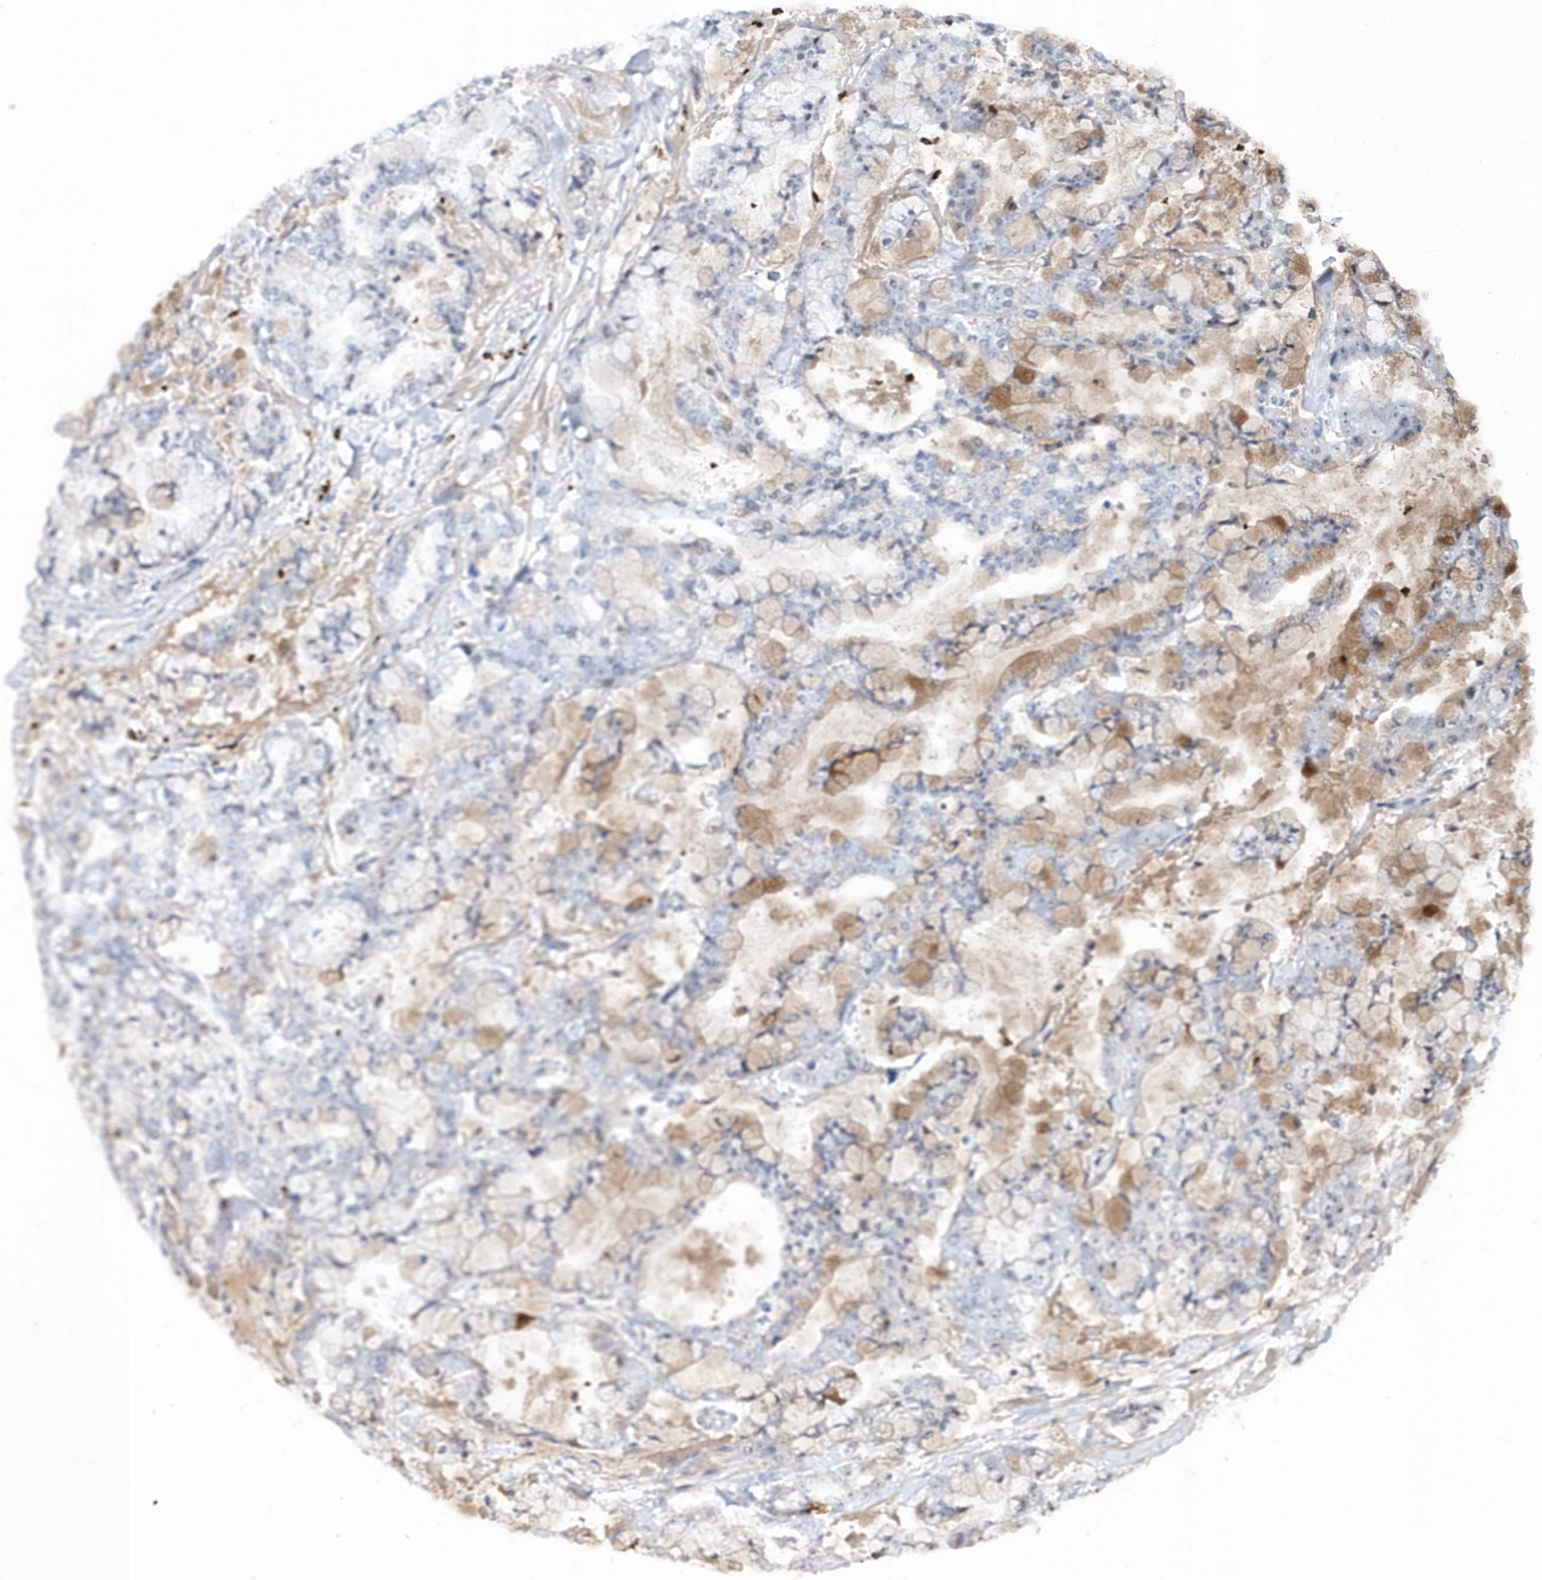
{"staining": {"intensity": "negative", "quantity": "none", "location": "none"}, "tissue": "stomach cancer", "cell_type": "Tumor cells", "image_type": "cancer", "snomed": [{"axis": "morphology", "description": "Normal tissue, NOS"}, {"axis": "morphology", "description": "Adenocarcinoma, NOS"}, {"axis": "topography", "description": "Stomach, upper"}, {"axis": "topography", "description": "Stomach"}], "caption": "Immunohistochemistry (IHC) of stomach cancer (adenocarcinoma) shows no staining in tumor cells.", "gene": "ASCL4", "patient": {"sex": "male", "age": 76}}